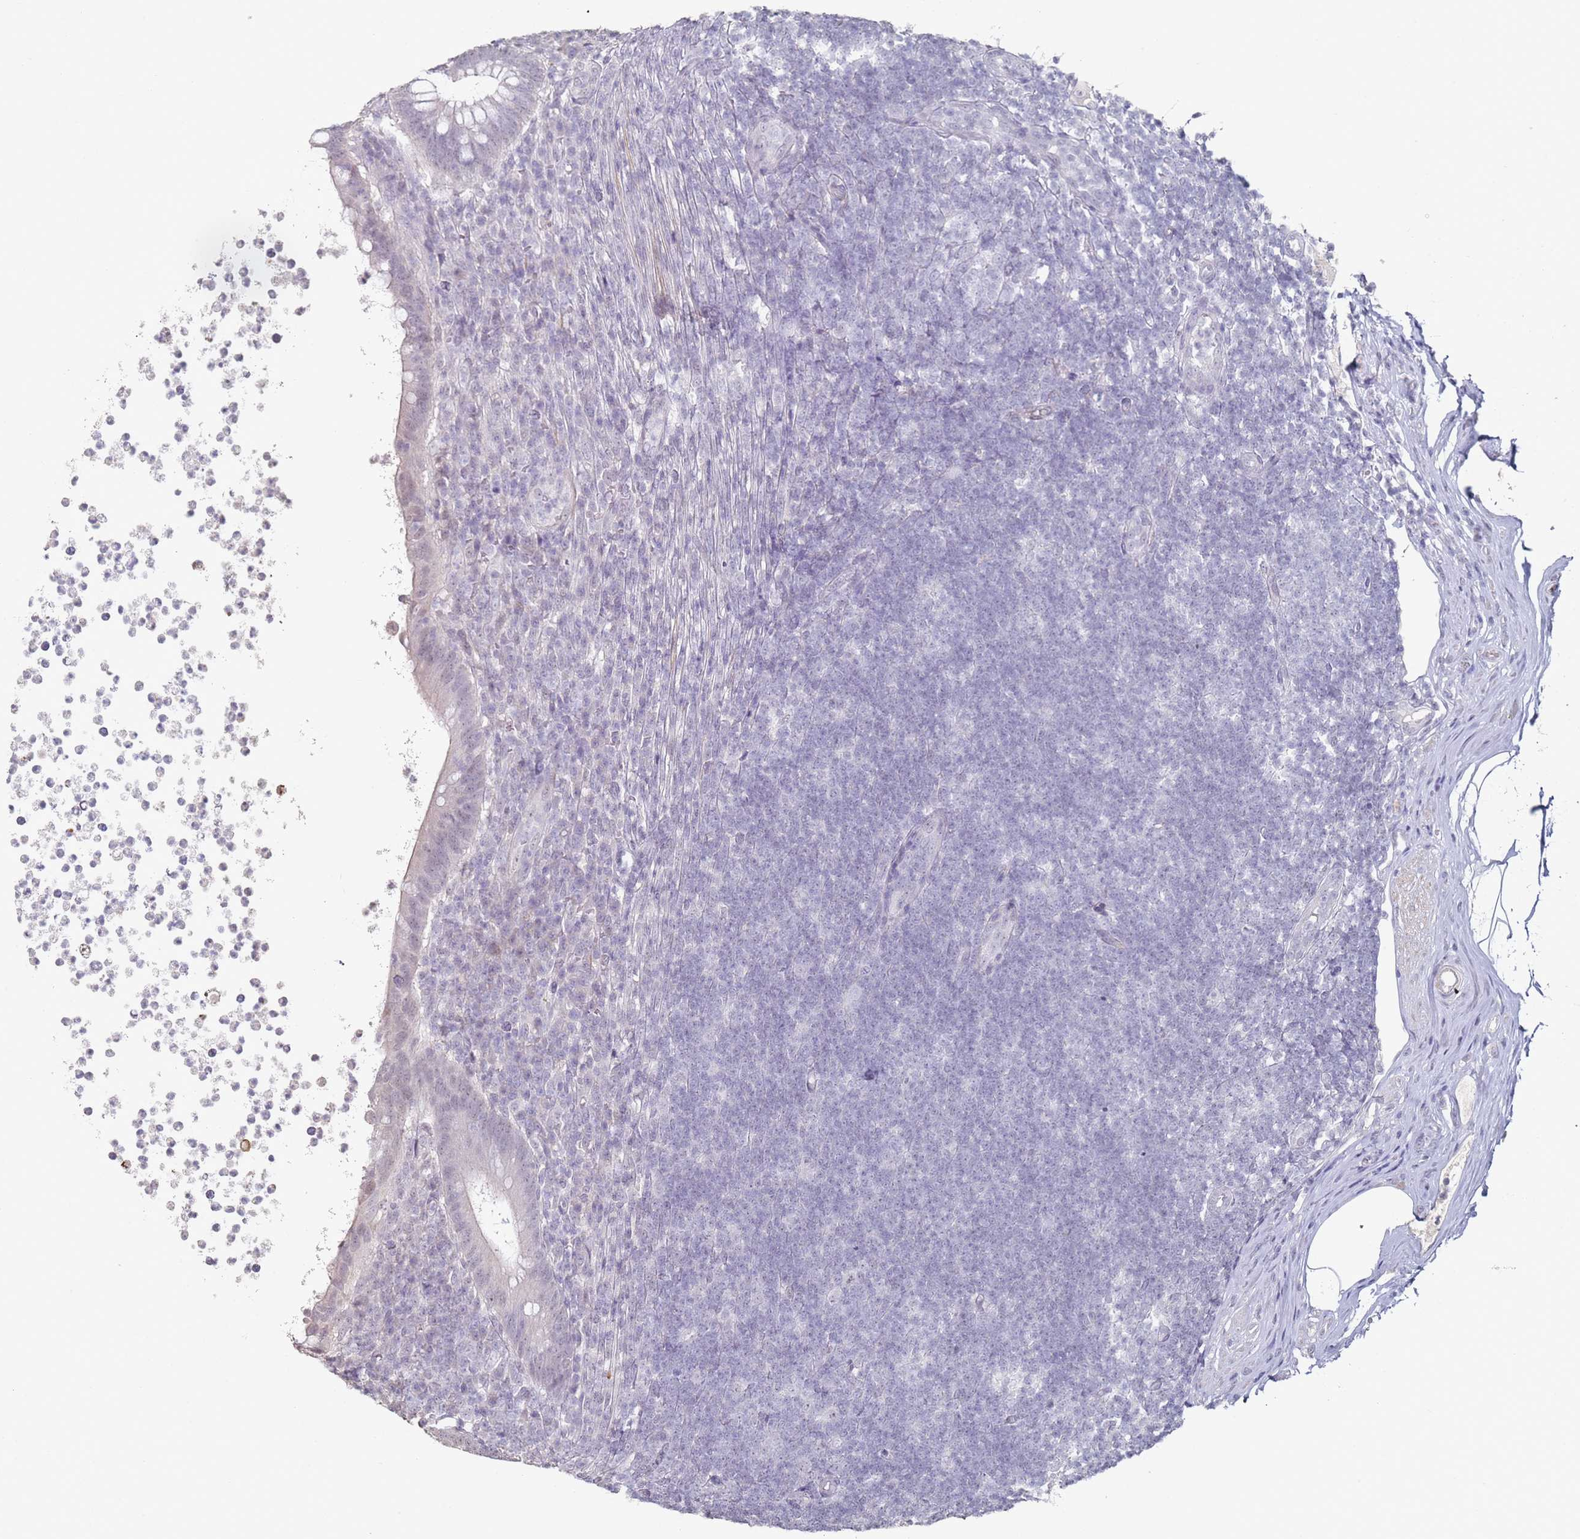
{"staining": {"intensity": "negative", "quantity": "none", "location": "none"}, "tissue": "appendix", "cell_type": "Glandular cells", "image_type": "normal", "snomed": [{"axis": "morphology", "description": "Normal tissue, NOS"}, {"axis": "topography", "description": "Appendix"}], "caption": "IHC histopathology image of normal human appendix stained for a protein (brown), which demonstrates no positivity in glandular cells.", "gene": "DNAH11", "patient": {"sex": "female", "age": 56}}